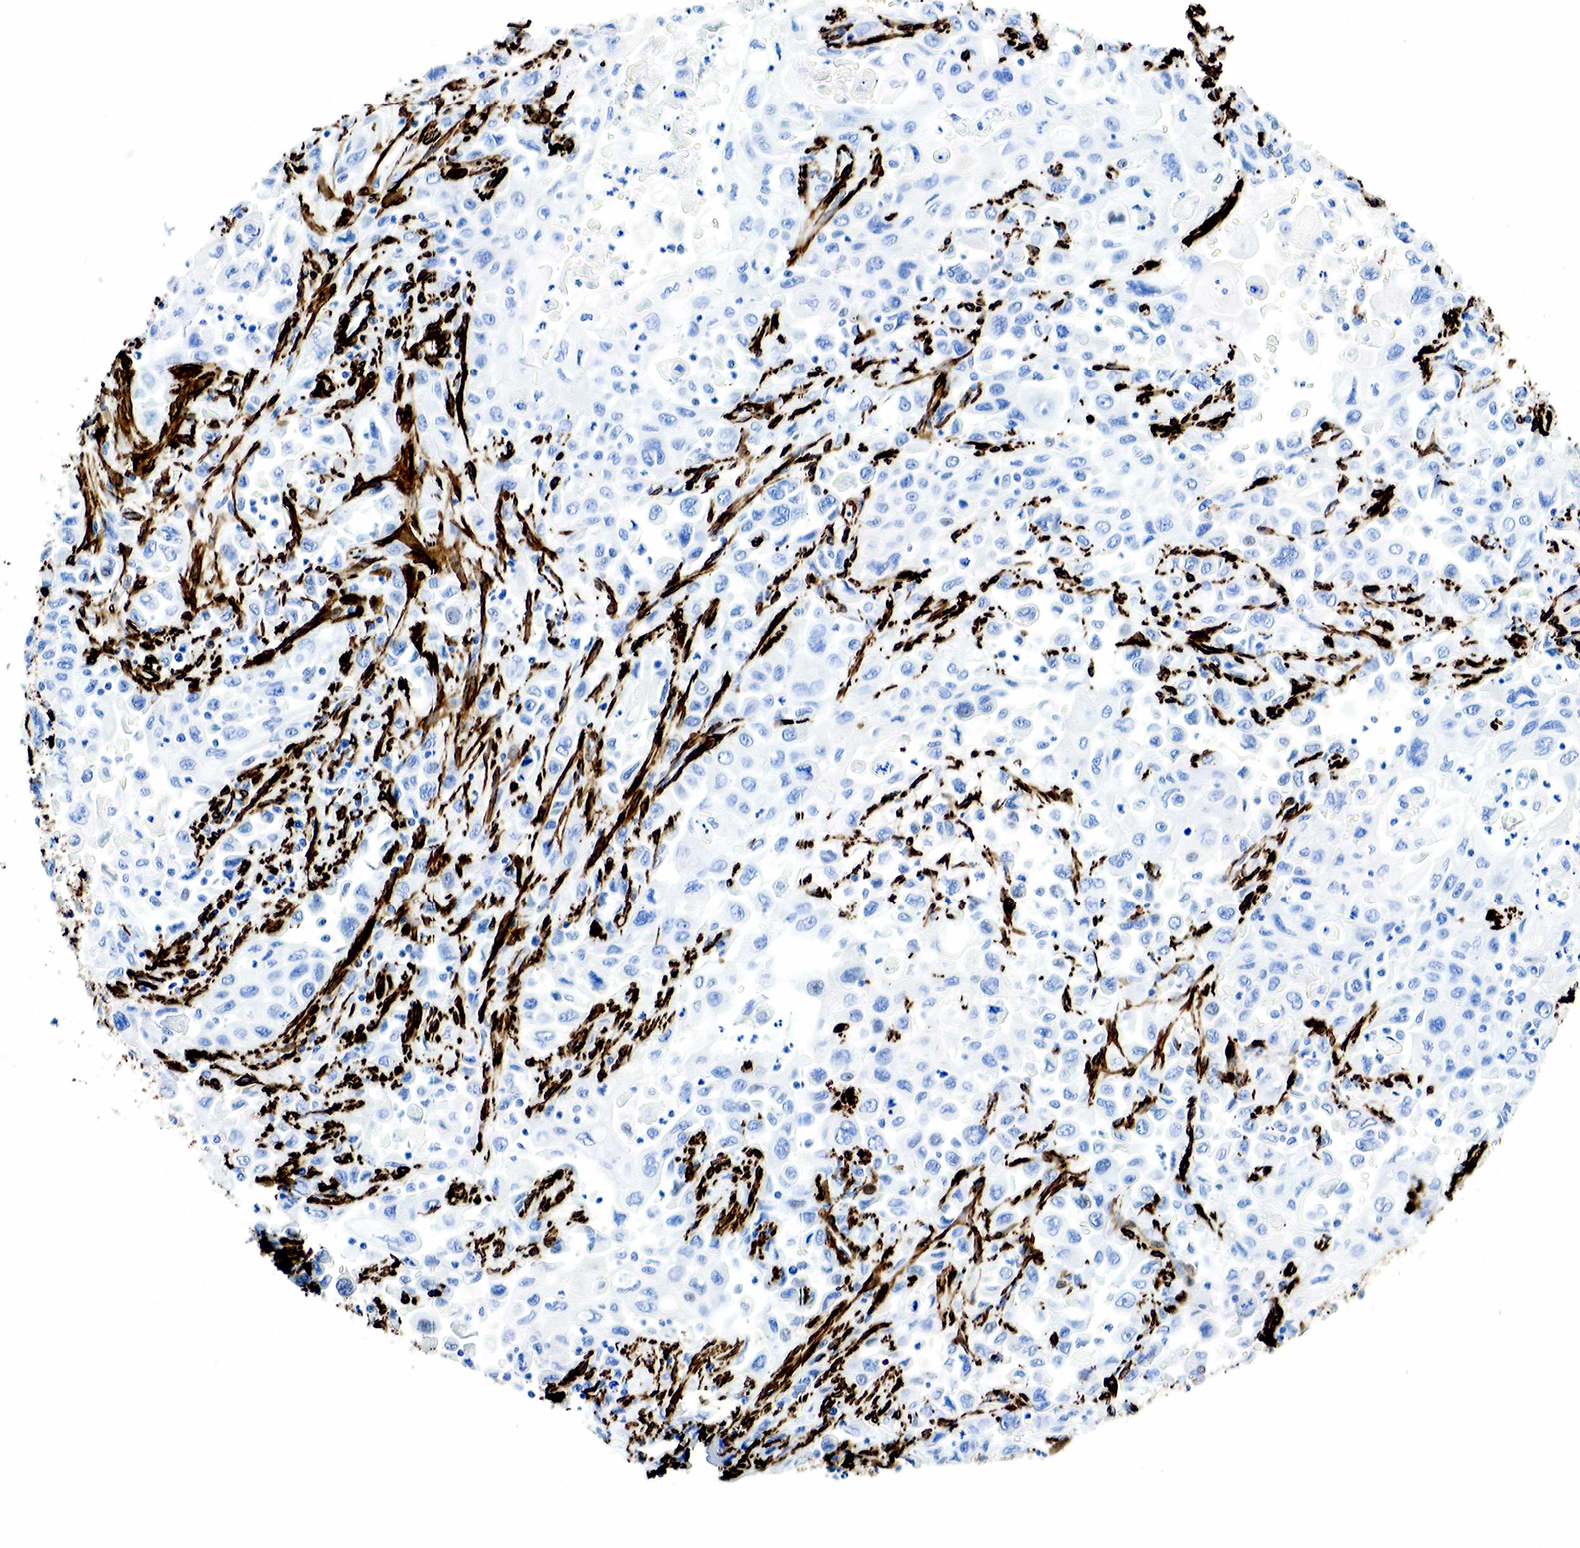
{"staining": {"intensity": "negative", "quantity": "none", "location": "none"}, "tissue": "pancreatic cancer", "cell_type": "Tumor cells", "image_type": "cancer", "snomed": [{"axis": "morphology", "description": "Adenocarcinoma, NOS"}, {"axis": "topography", "description": "Pancreas"}], "caption": "Pancreatic cancer was stained to show a protein in brown. There is no significant positivity in tumor cells.", "gene": "ACTA2", "patient": {"sex": "male", "age": 70}}